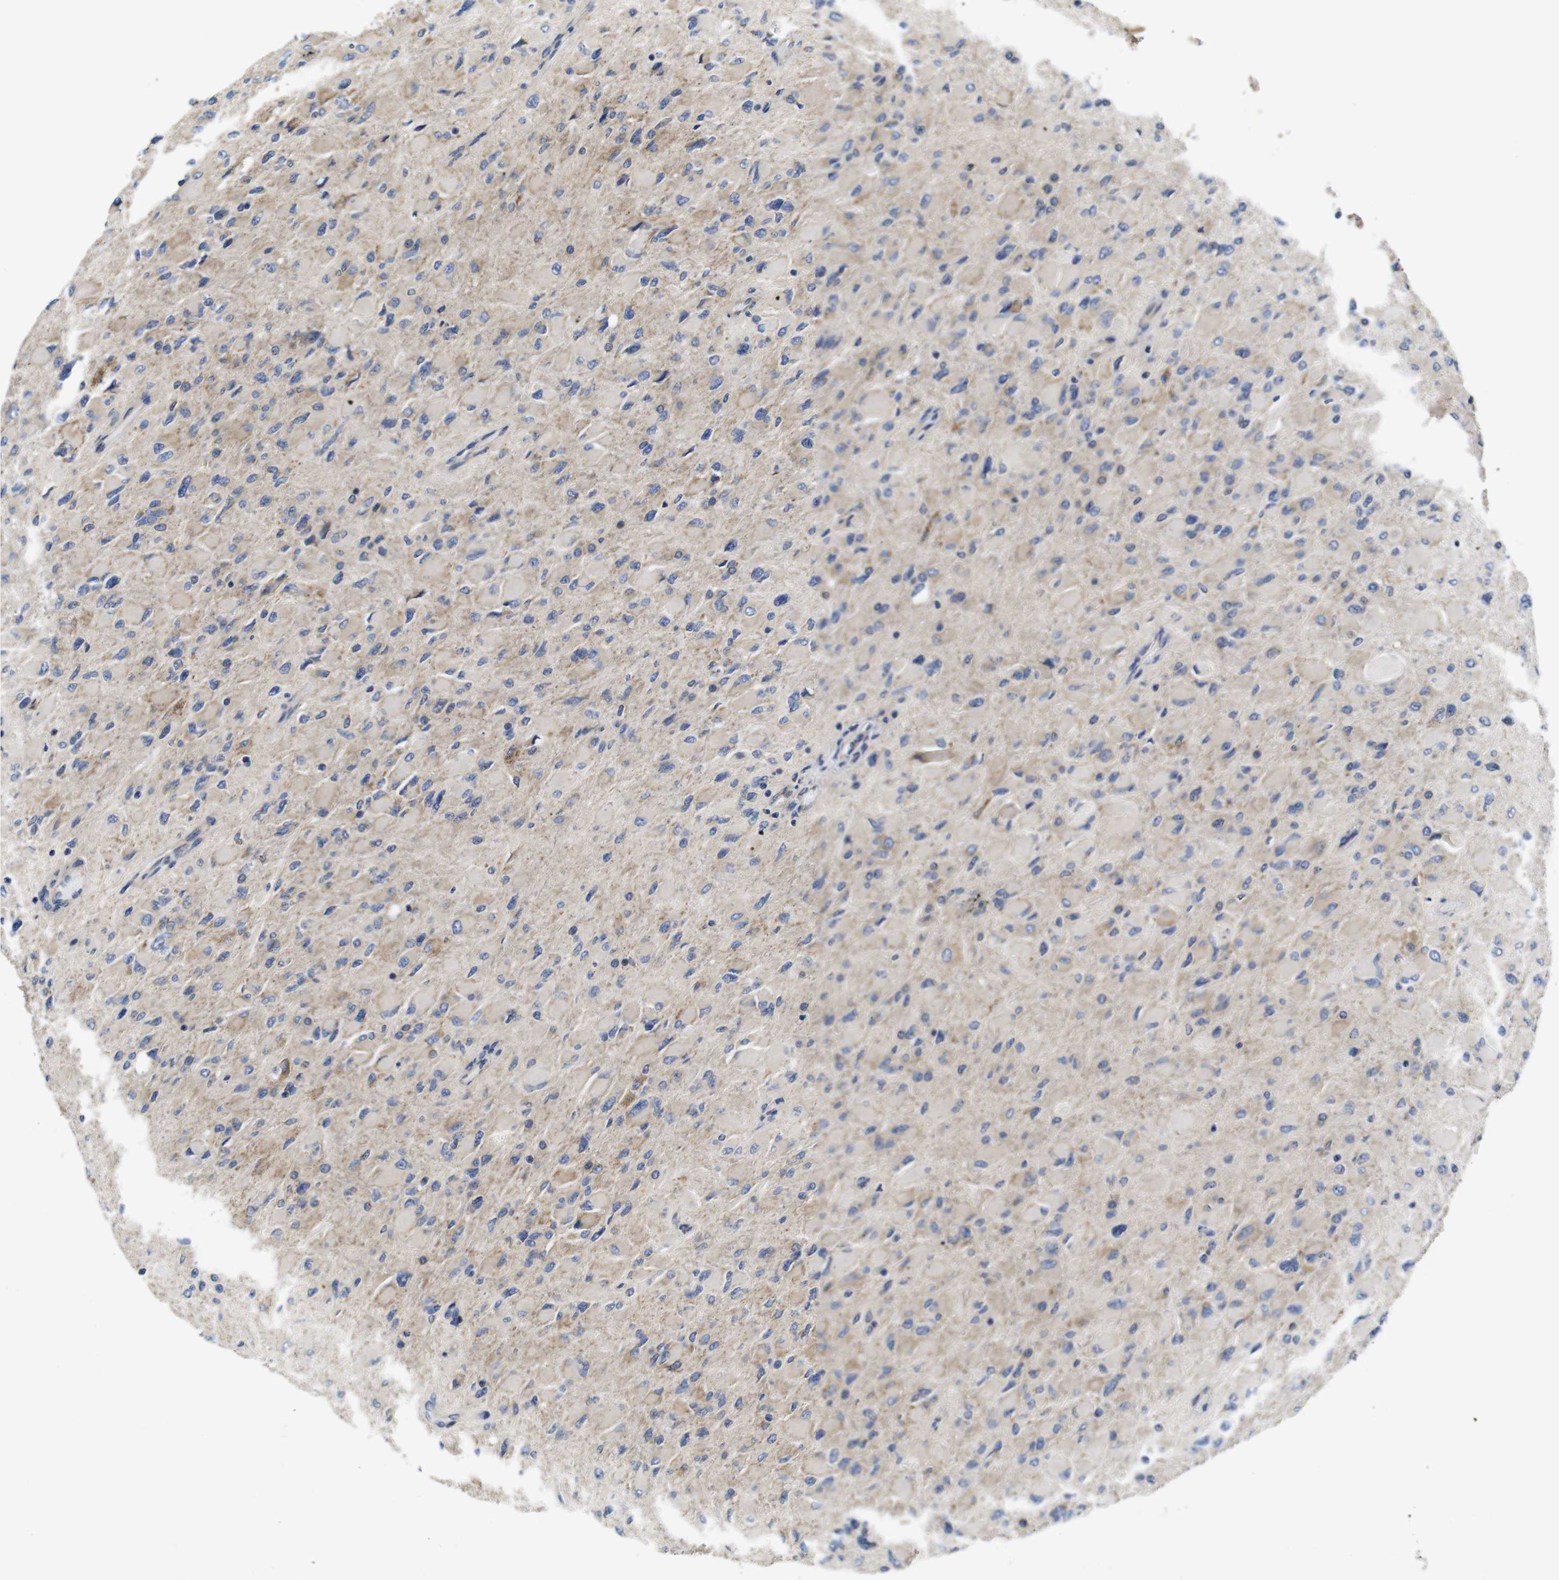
{"staining": {"intensity": "weak", "quantity": ">75%", "location": "cytoplasmic/membranous"}, "tissue": "glioma", "cell_type": "Tumor cells", "image_type": "cancer", "snomed": [{"axis": "morphology", "description": "Glioma, malignant, High grade"}, {"axis": "topography", "description": "Cerebral cortex"}], "caption": "Protein expression analysis of glioma demonstrates weak cytoplasmic/membranous staining in about >75% of tumor cells.", "gene": "MARCHF7", "patient": {"sex": "female", "age": 36}}